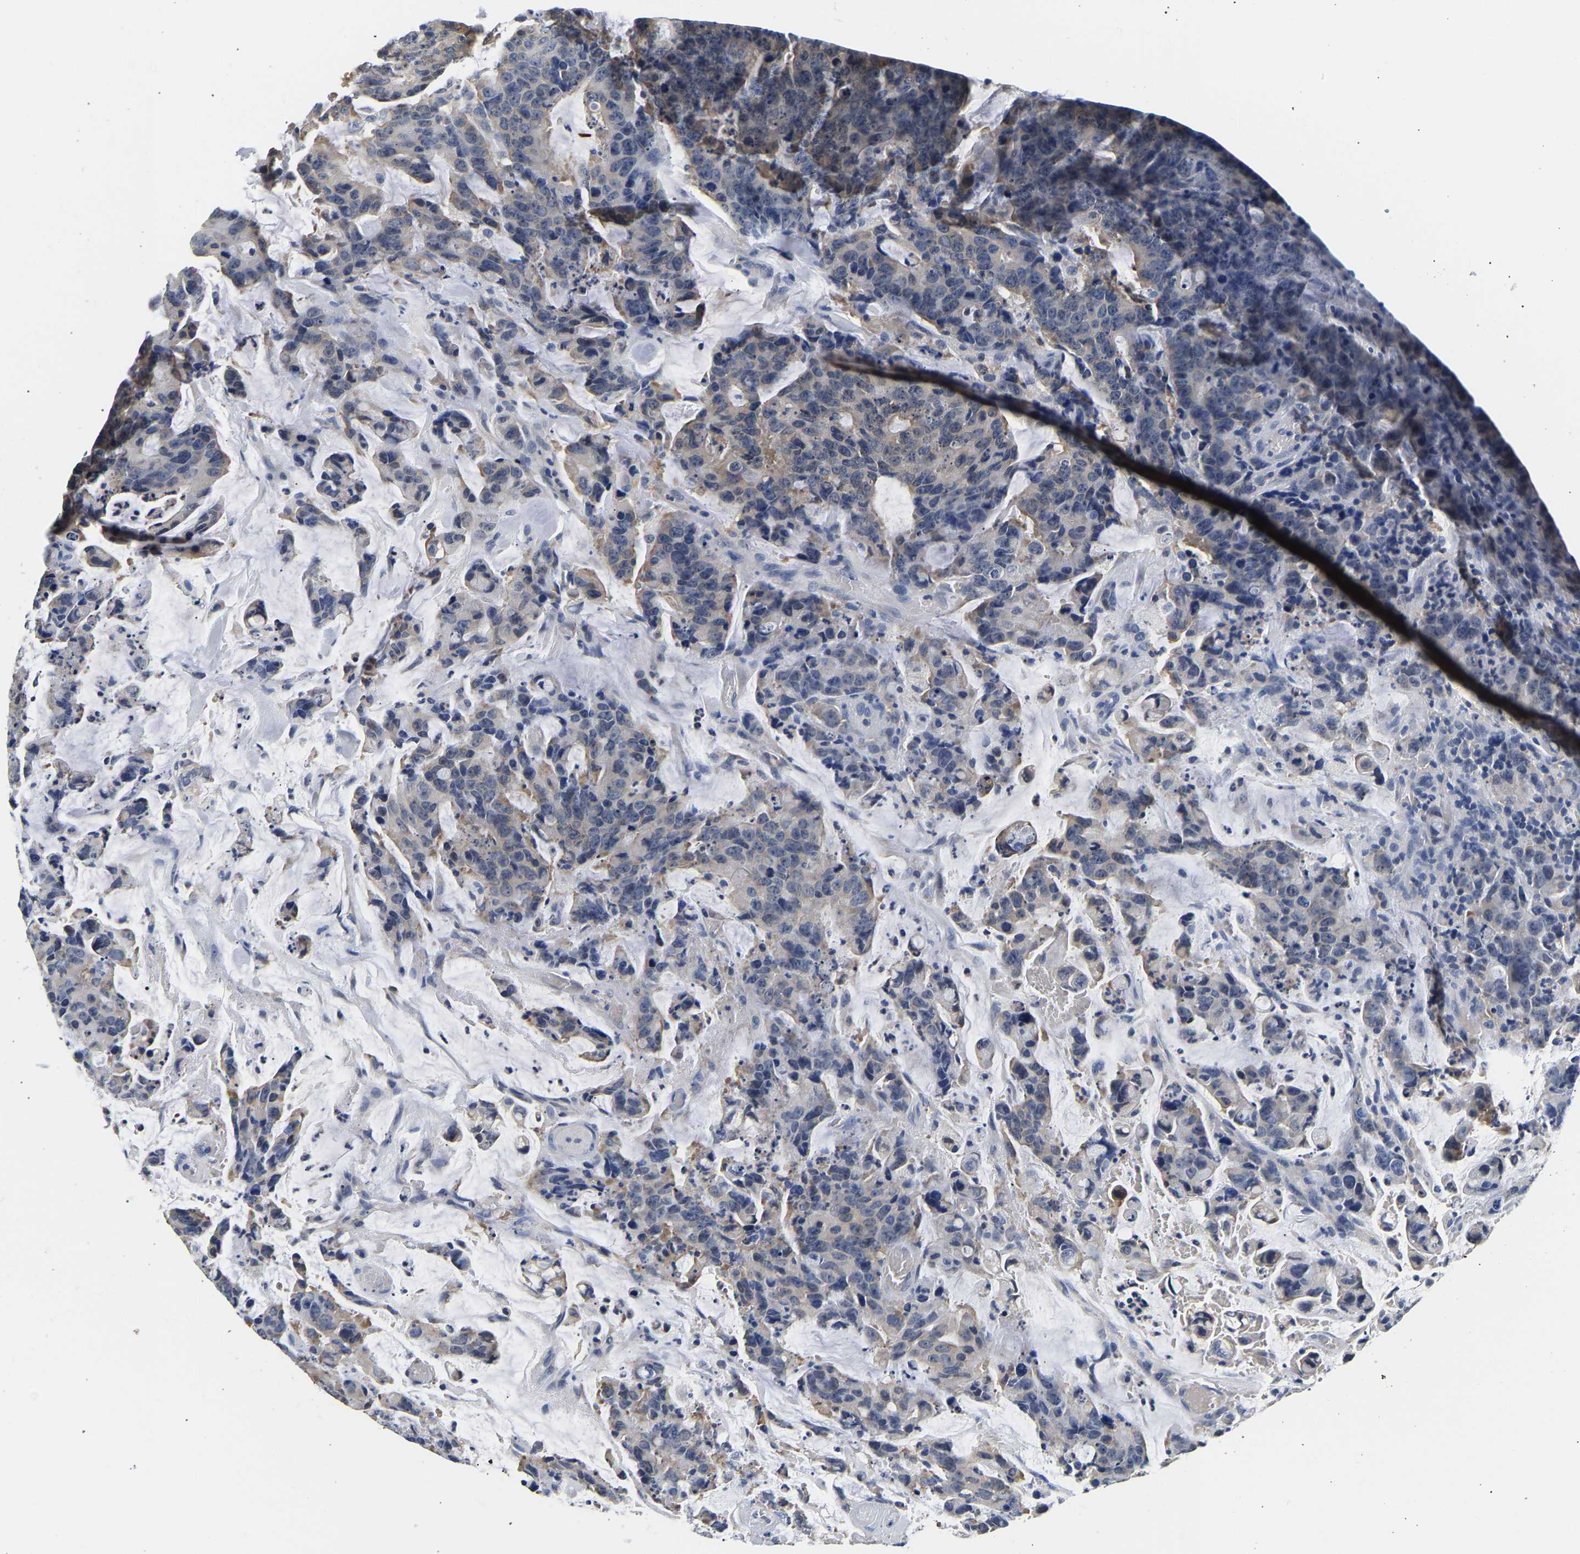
{"staining": {"intensity": "negative", "quantity": "none", "location": "none"}, "tissue": "colorectal cancer", "cell_type": "Tumor cells", "image_type": "cancer", "snomed": [{"axis": "morphology", "description": "Adenocarcinoma, NOS"}, {"axis": "topography", "description": "Colon"}], "caption": "Protein analysis of colorectal cancer demonstrates no significant expression in tumor cells.", "gene": "UCHL3", "patient": {"sex": "female", "age": 86}}